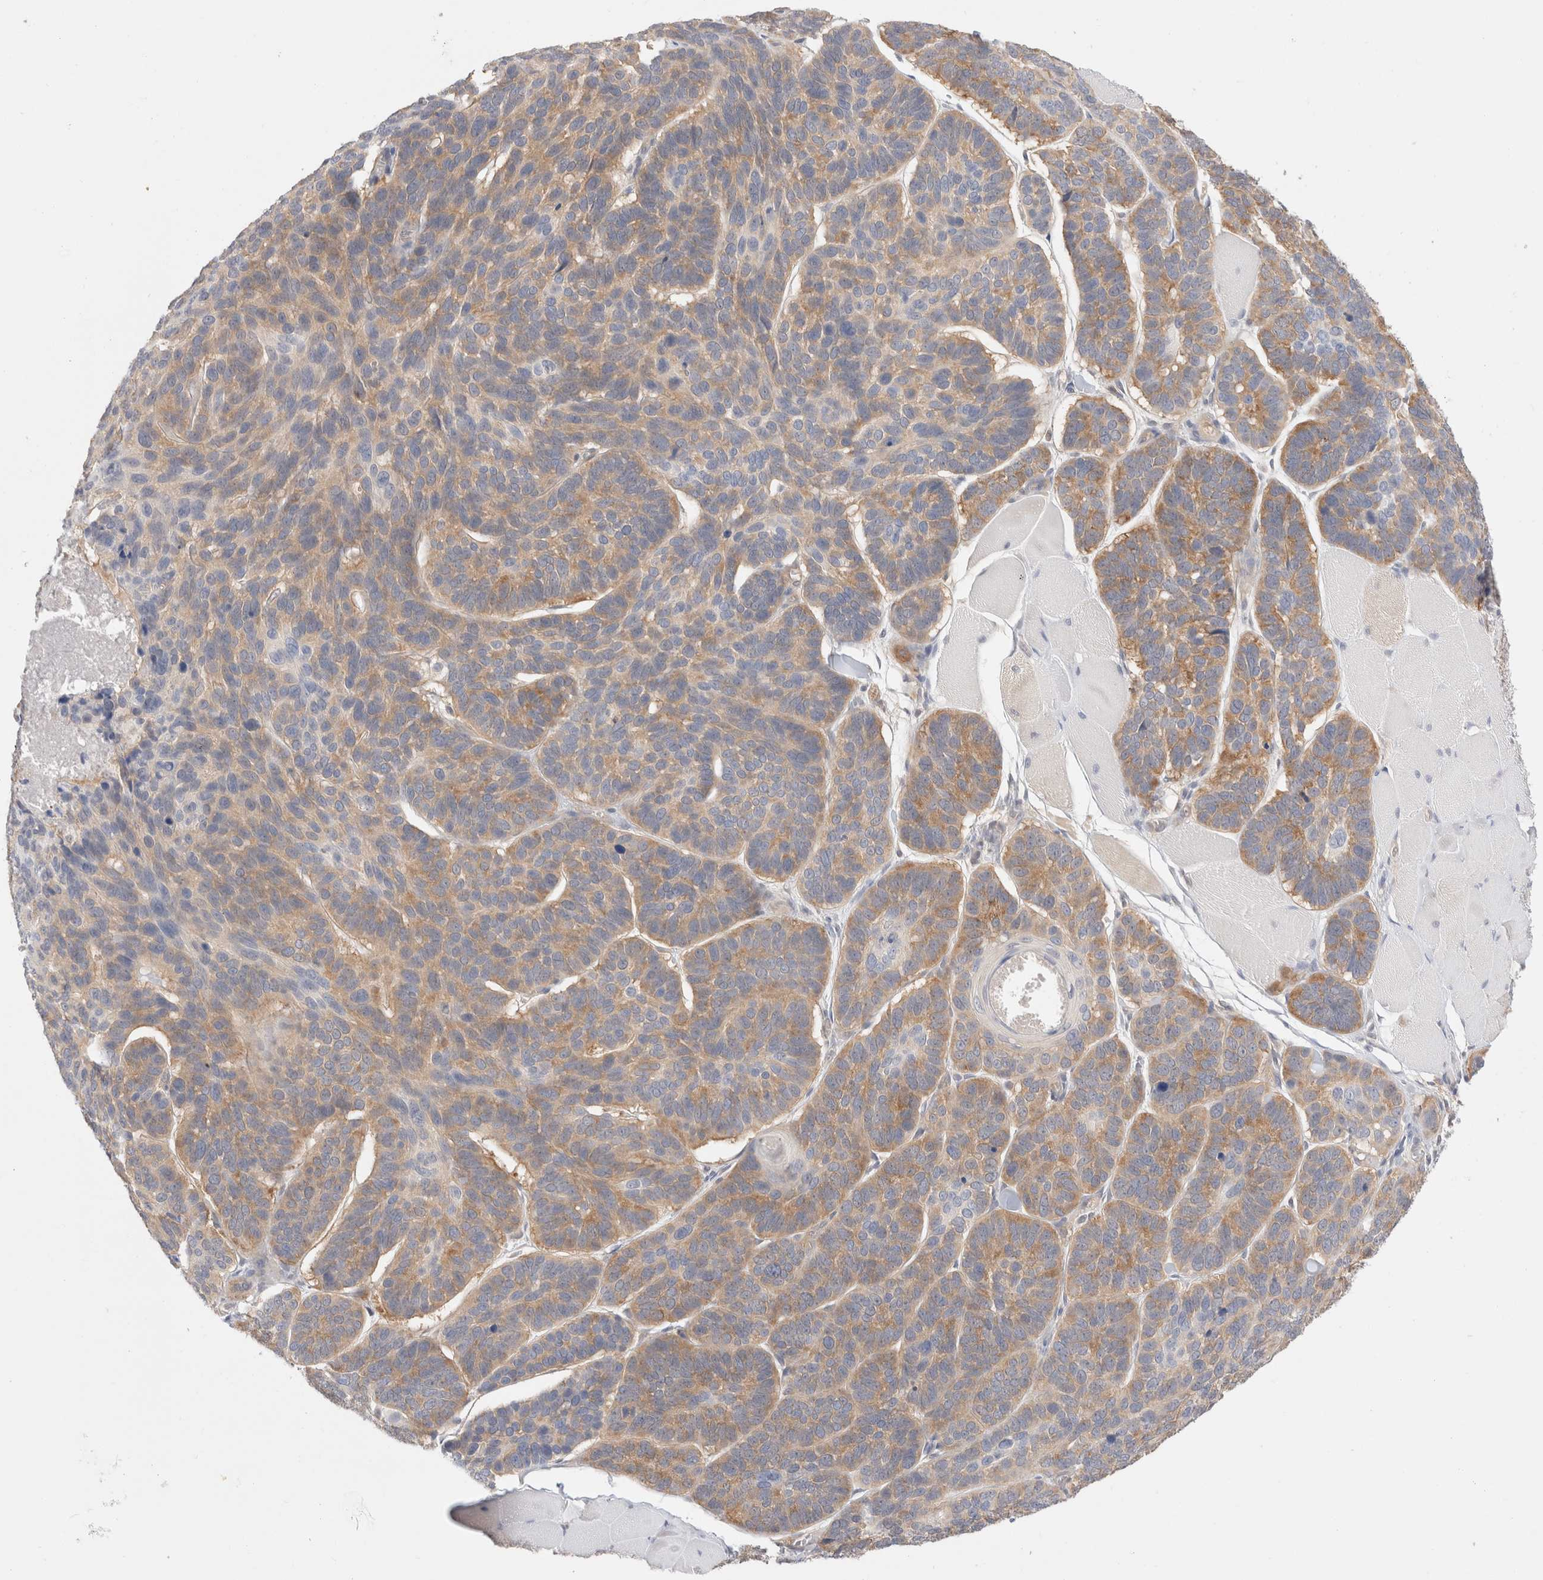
{"staining": {"intensity": "moderate", "quantity": ">75%", "location": "cytoplasmic/membranous"}, "tissue": "skin cancer", "cell_type": "Tumor cells", "image_type": "cancer", "snomed": [{"axis": "morphology", "description": "Basal cell carcinoma"}, {"axis": "topography", "description": "Skin"}], "caption": "DAB immunohistochemical staining of skin cancer reveals moderate cytoplasmic/membranous protein expression in about >75% of tumor cells. Using DAB (3,3'-diaminobenzidine) (brown) and hematoxylin (blue) stains, captured at high magnification using brightfield microscopy.", "gene": "C17orf97", "patient": {"sex": "male", "age": 62}}